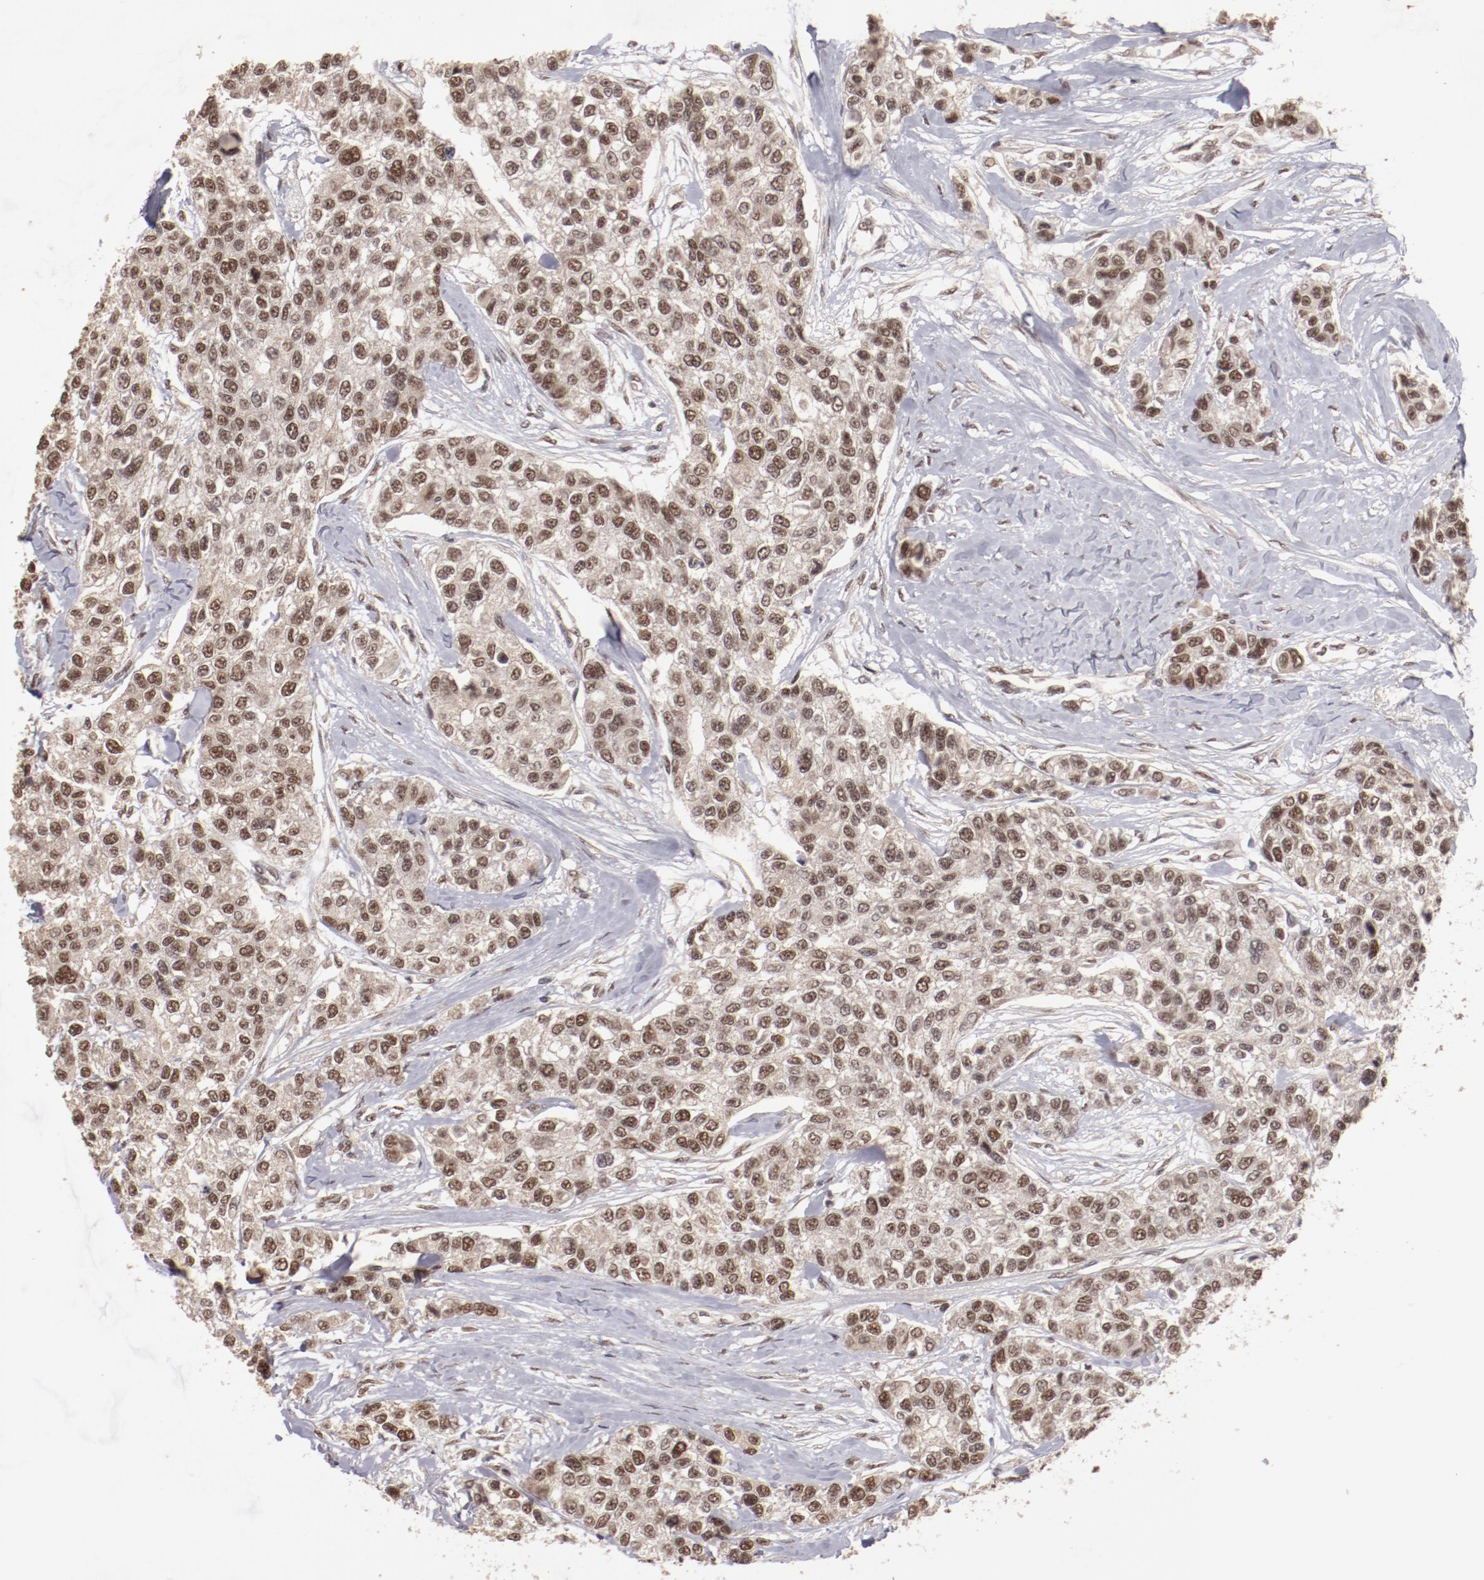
{"staining": {"intensity": "moderate", "quantity": ">75%", "location": "cytoplasmic/membranous,nuclear"}, "tissue": "breast cancer", "cell_type": "Tumor cells", "image_type": "cancer", "snomed": [{"axis": "morphology", "description": "Duct carcinoma"}, {"axis": "topography", "description": "Breast"}], "caption": "Moderate cytoplasmic/membranous and nuclear expression for a protein is appreciated in approximately >75% of tumor cells of breast cancer using immunohistochemistry.", "gene": "CLOCK", "patient": {"sex": "female", "age": 51}}